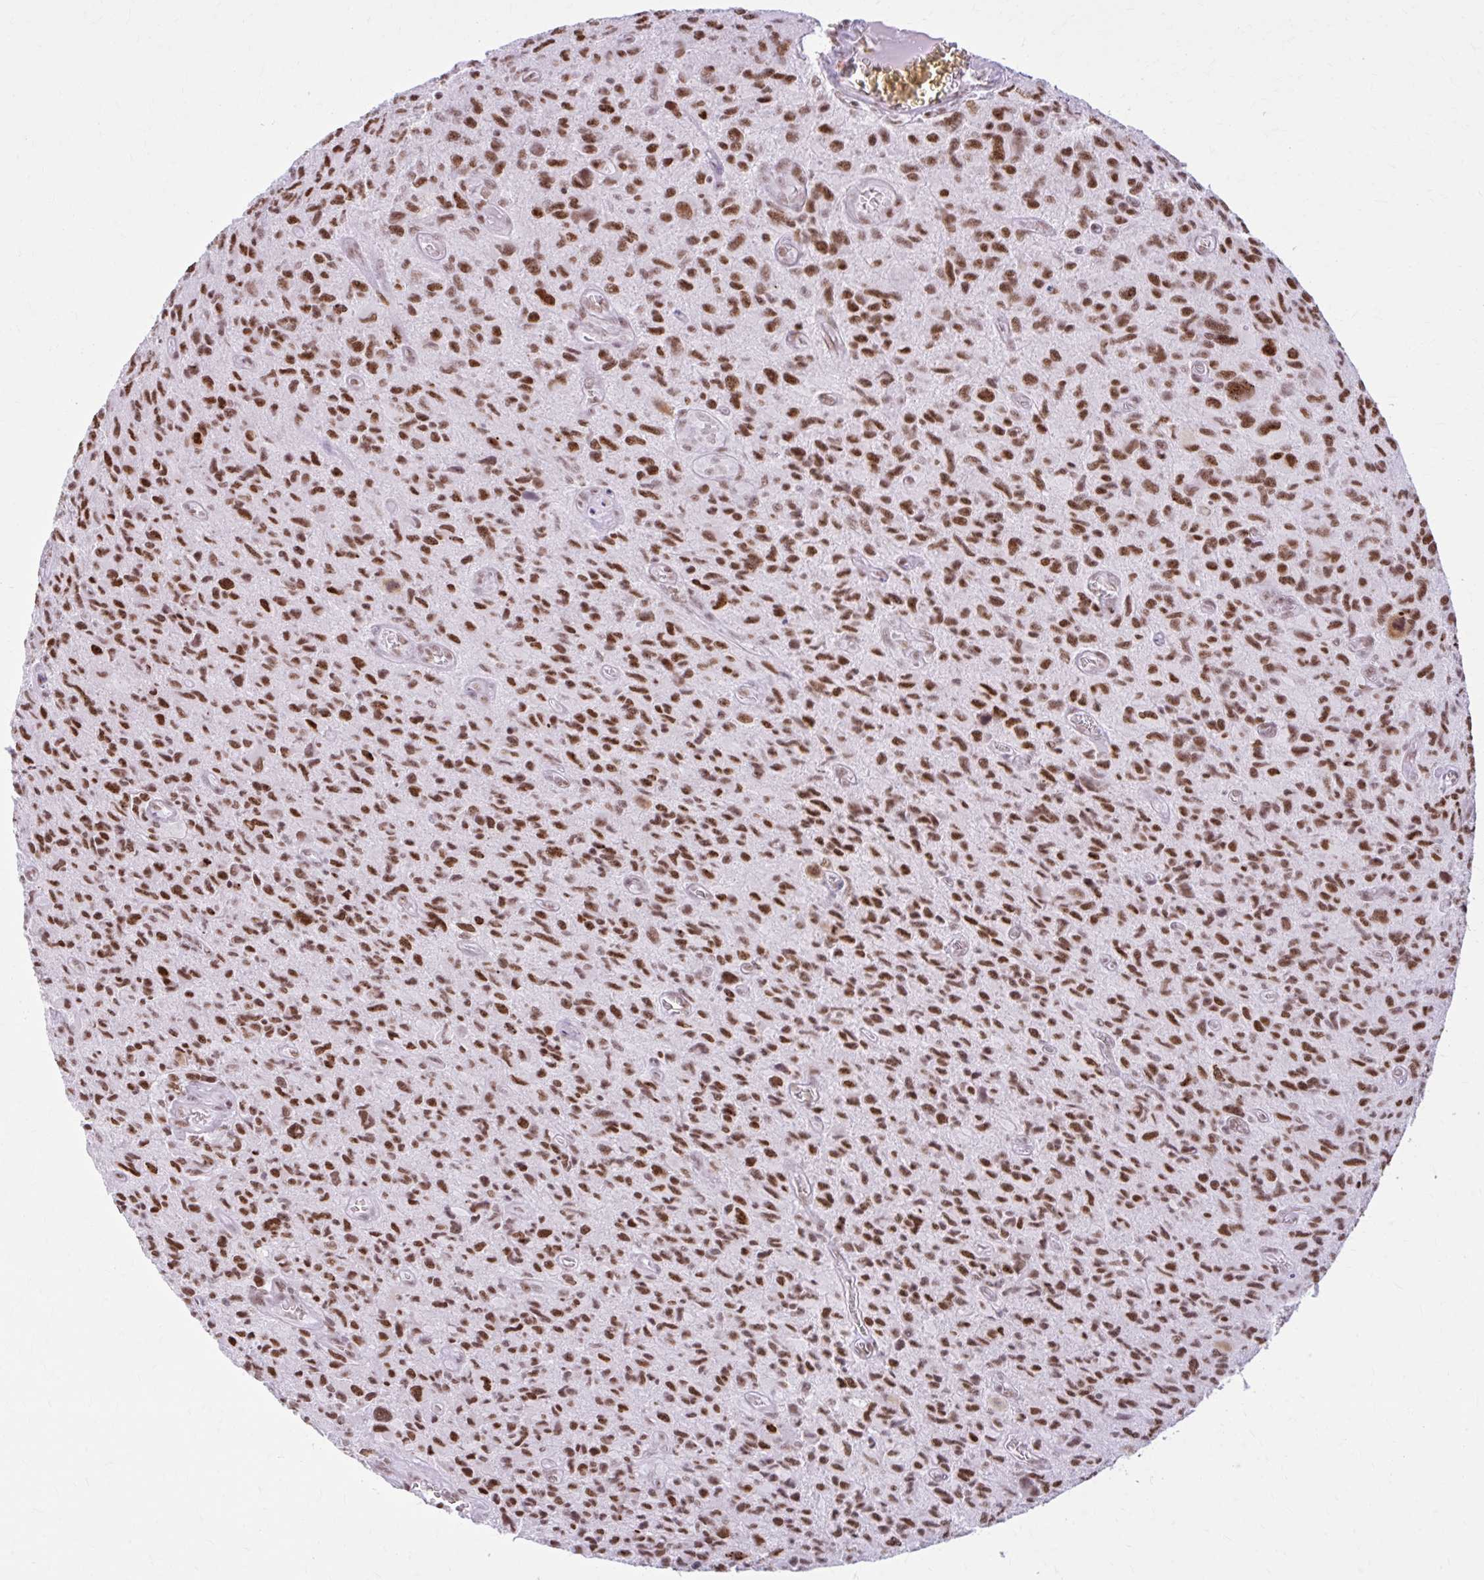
{"staining": {"intensity": "moderate", "quantity": ">75%", "location": "nuclear"}, "tissue": "glioma", "cell_type": "Tumor cells", "image_type": "cancer", "snomed": [{"axis": "morphology", "description": "Glioma, malignant, High grade"}, {"axis": "topography", "description": "Brain"}], "caption": "Immunohistochemical staining of malignant glioma (high-grade) displays medium levels of moderate nuclear staining in about >75% of tumor cells.", "gene": "PABIR1", "patient": {"sex": "male", "age": 76}}